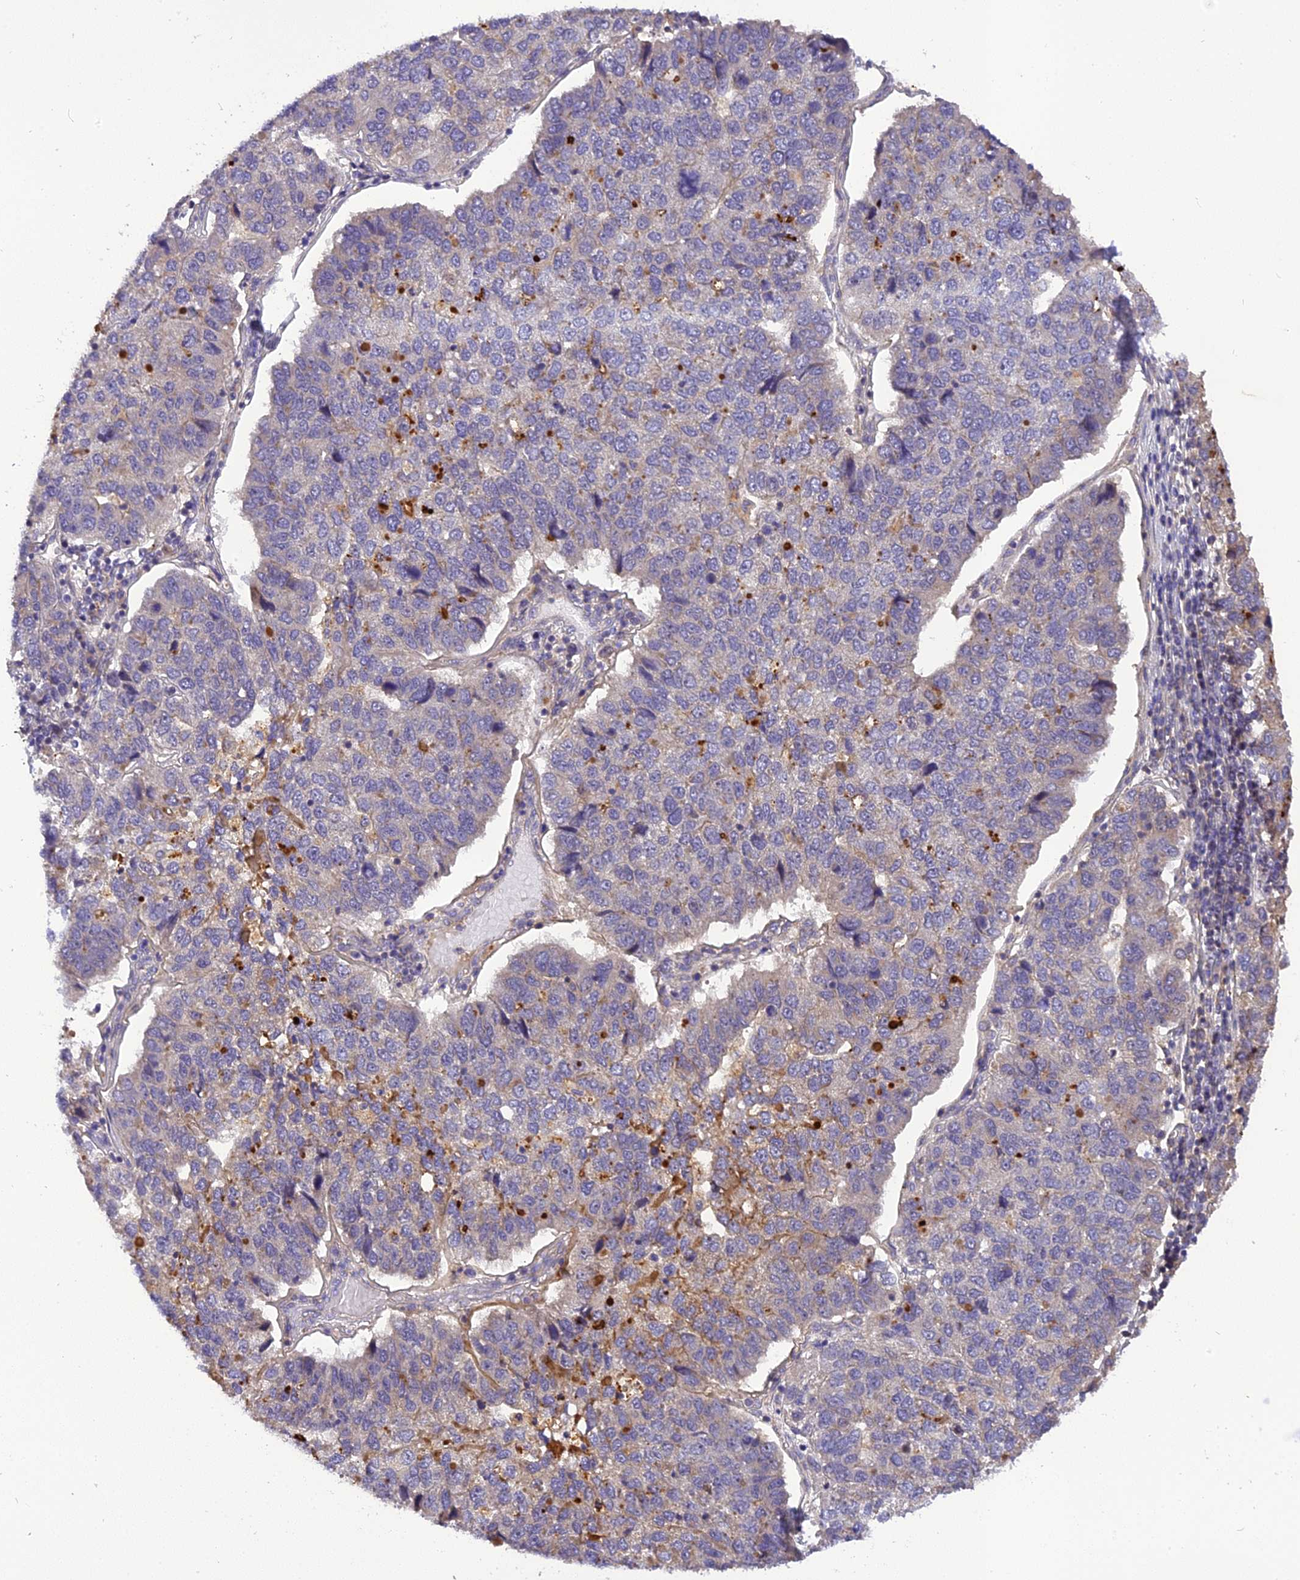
{"staining": {"intensity": "weak", "quantity": "<25%", "location": "cytoplasmic/membranous"}, "tissue": "pancreatic cancer", "cell_type": "Tumor cells", "image_type": "cancer", "snomed": [{"axis": "morphology", "description": "Adenocarcinoma, NOS"}, {"axis": "topography", "description": "Pancreas"}], "caption": "Pancreatic cancer (adenocarcinoma) was stained to show a protein in brown. There is no significant positivity in tumor cells.", "gene": "FNIP2", "patient": {"sex": "female", "age": 61}}